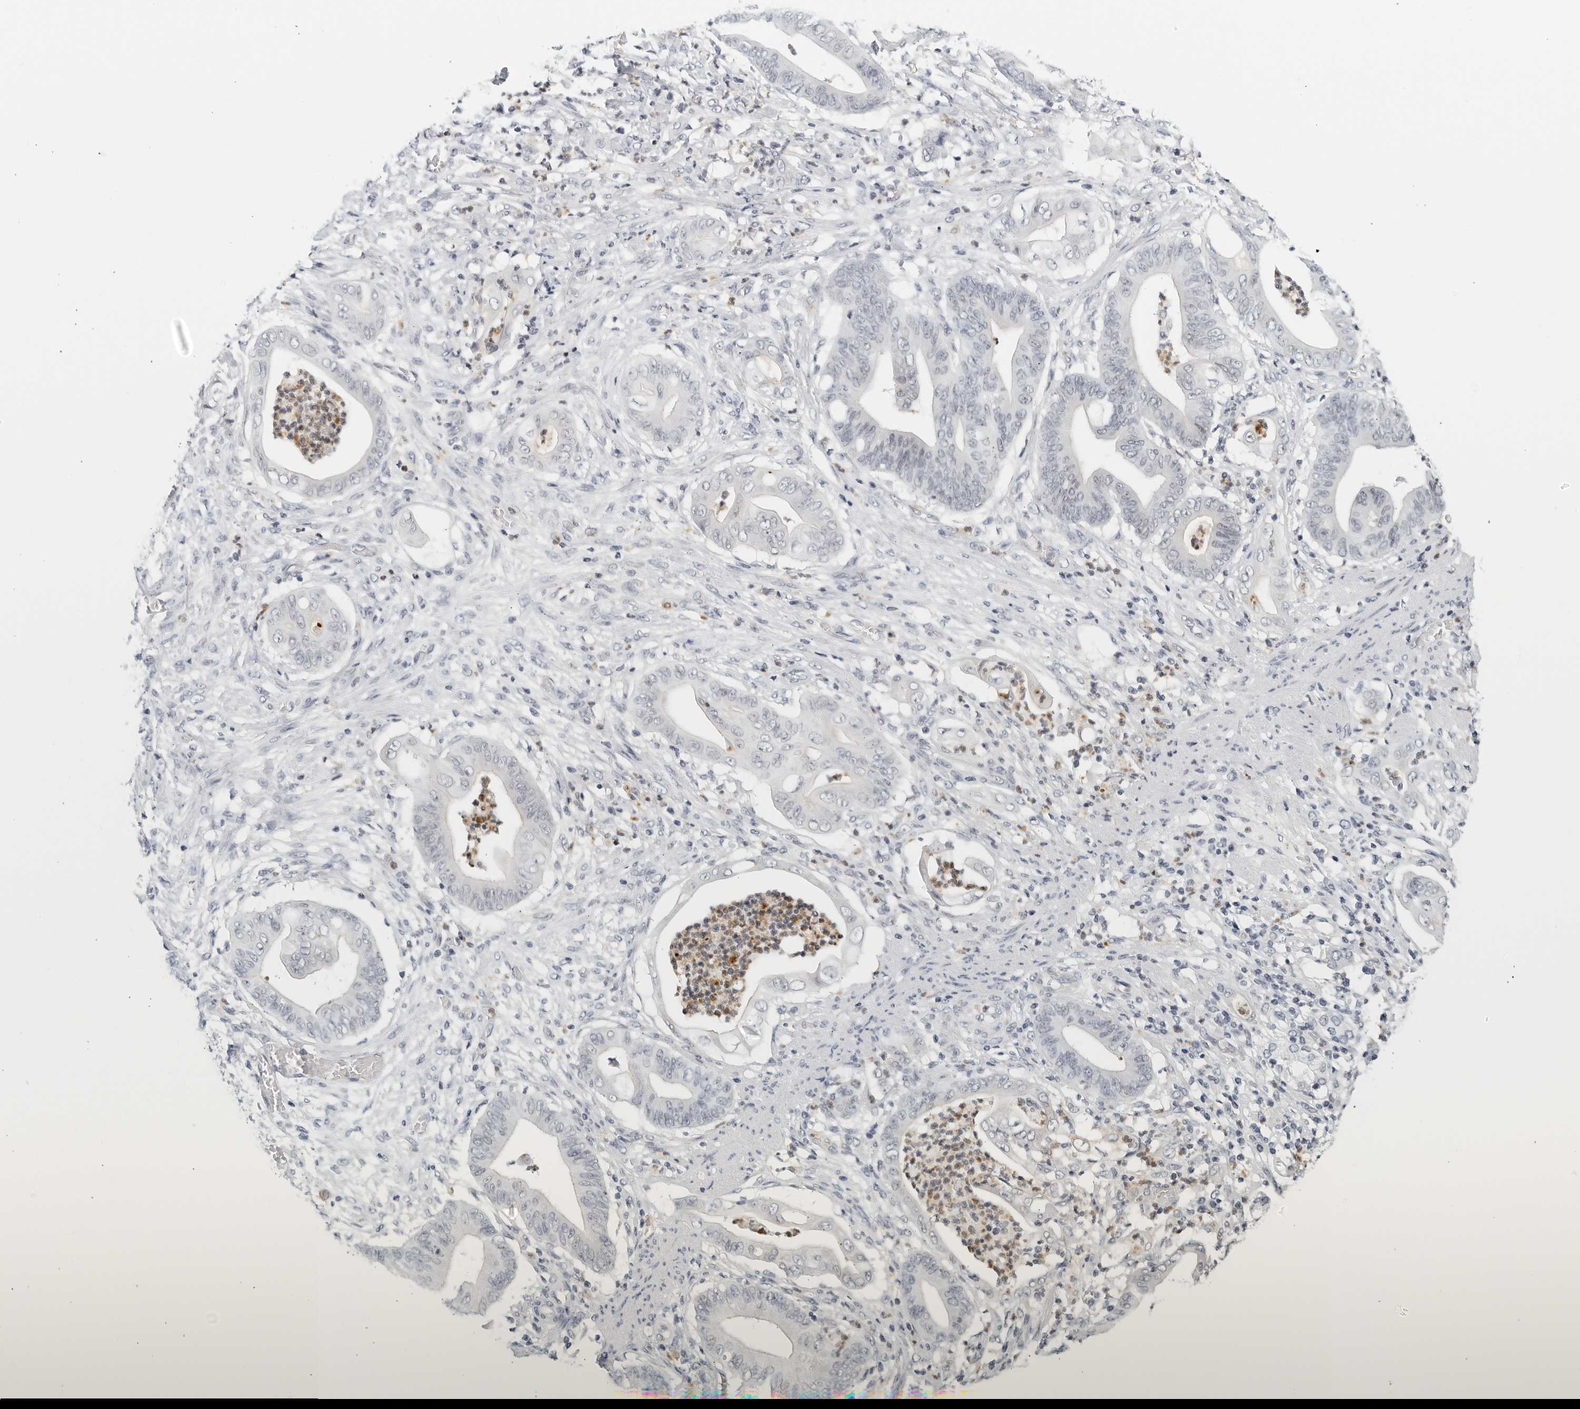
{"staining": {"intensity": "negative", "quantity": "none", "location": "none"}, "tissue": "stomach cancer", "cell_type": "Tumor cells", "image_type": "cancer", "snomed": [{"axis": "morphology", "description": "Adenocarcinoma, NOS"}, {"axis": "topography", "description": "Stomach"}], "caption": "Tumor cells show no significant protein expression in stomach cancer (adenocarcinoma).", "gene": "KLK7", "patient": {"sex": "female", "age": 73}}